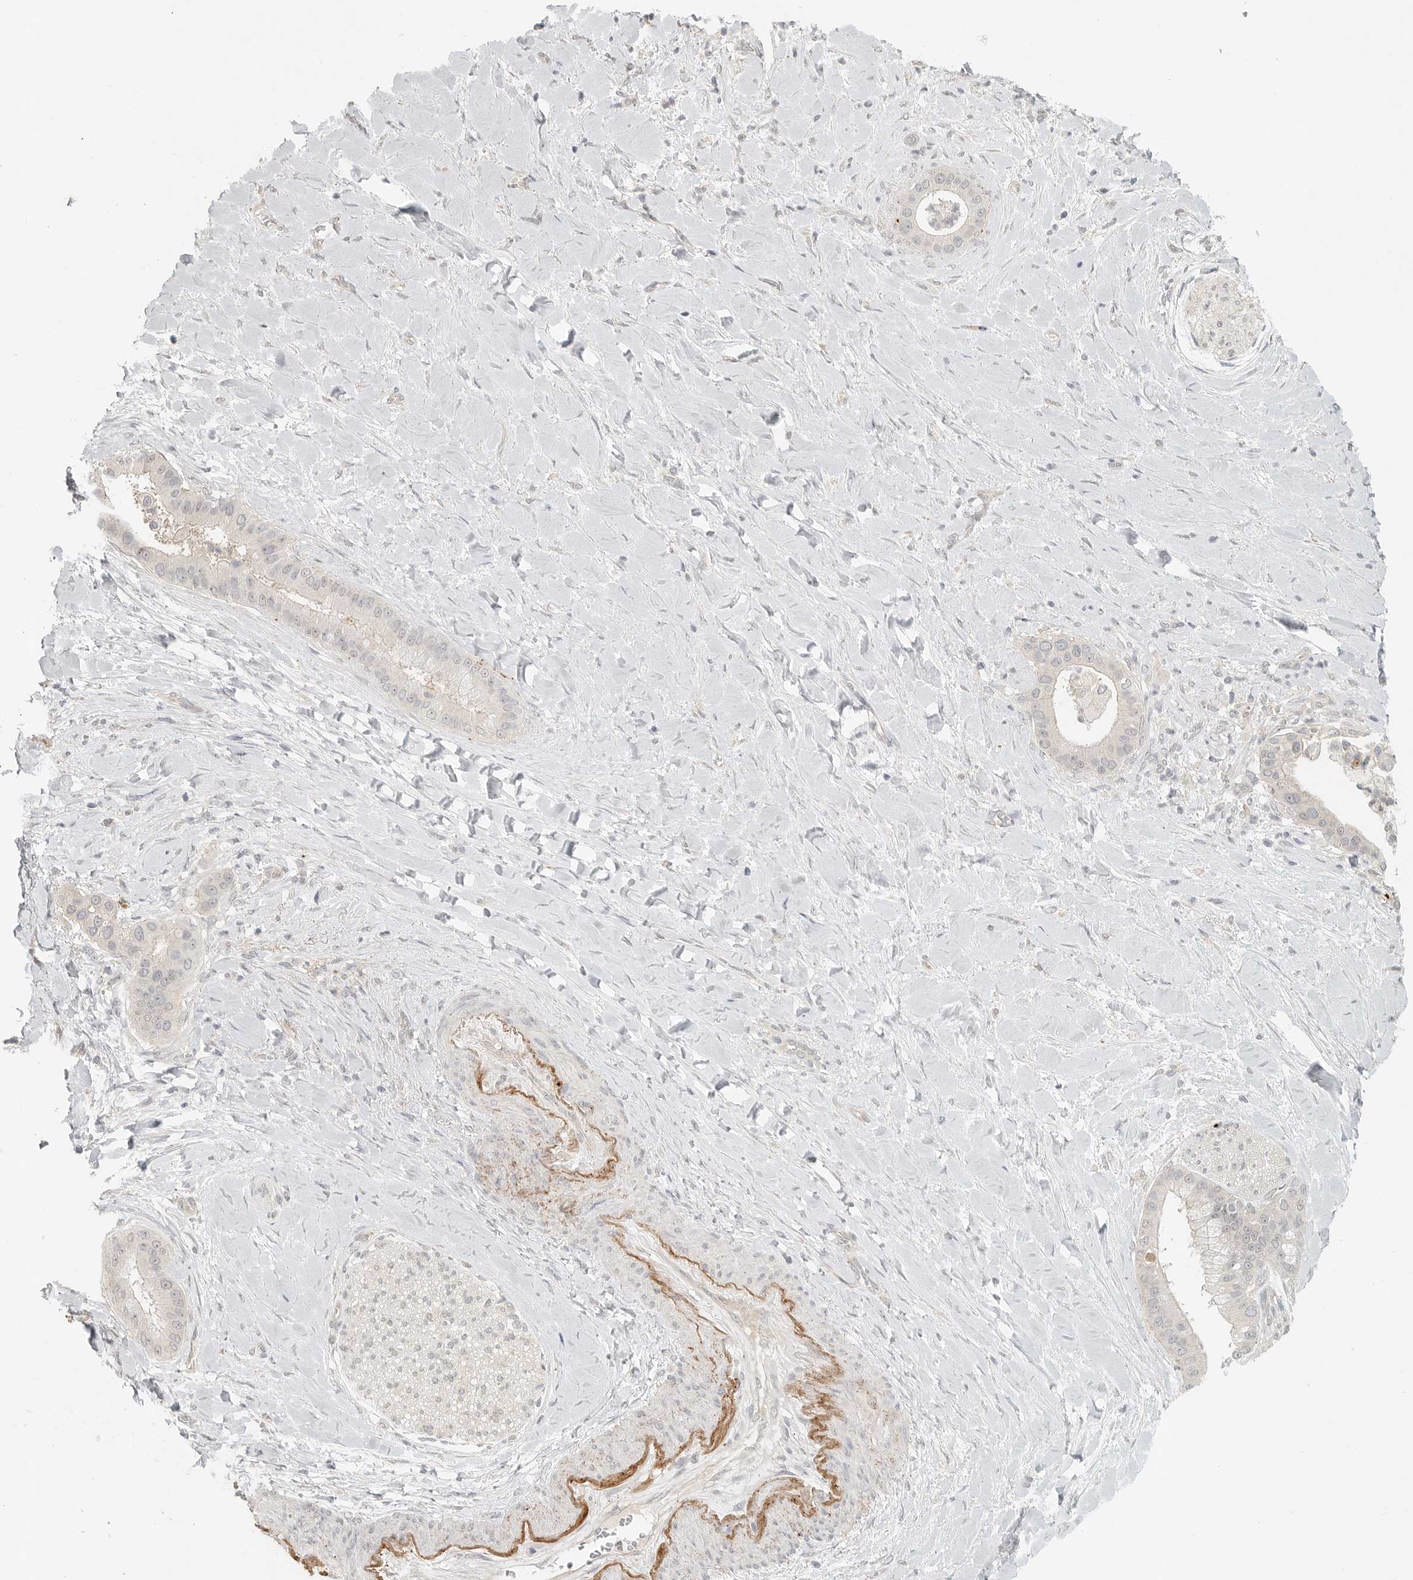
{"staining": {"intensity": "negative", "quantity": "none", "location": "none"}, "tissue": "liver cancer", "cell_type": "Tumor cells", "image_type": "cancer", "snomed": [{"axis": "morphology", "description": "Cholangiocarcinoma"}, {"axis": "topography", "description": "Liver"}], "caption": "There is no significant expression in tumor cells of cholangiocarcinoma (liver).", "gene": "HDAC6", "patient": {"sex": "female", "age": 54}}